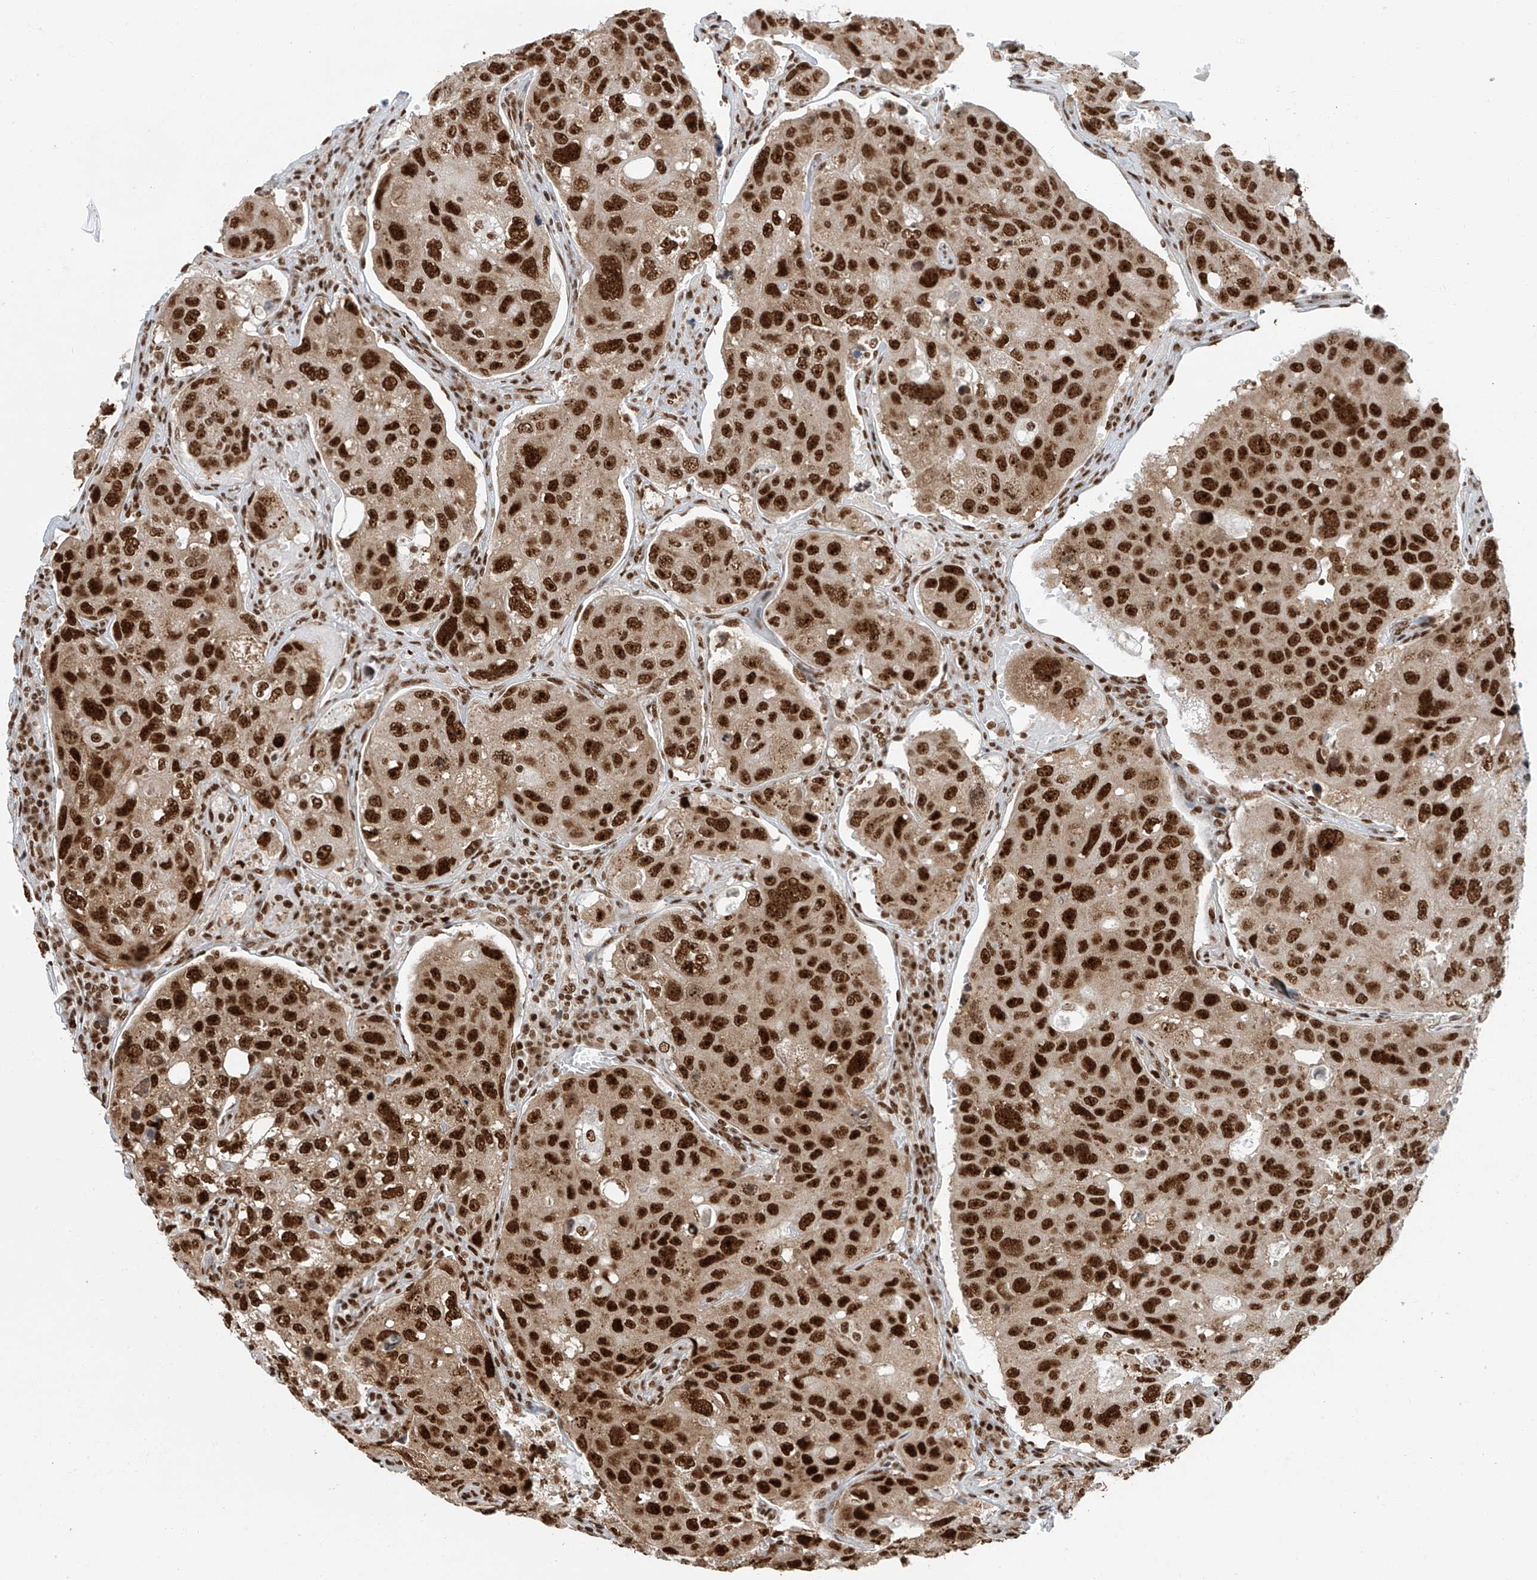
{"staining": {"intensity": "strong", "quantity": ">75%", "location": "nuclear"}, "tissue": "urothelial cancer", "cell_type": "Tumor cells", "image_type": "cancer", "snomed": [{"axis": "morphology", "description": "Urothelial carcinoma, High grade"}, {"axis": "topography", "description": "Lymph node"}, {"axis": "topography", "description": "Urinary bladder"}], "caption": "An image of human urothelial cancer stained for a protein reveals strong nuclear brown staining in tumor cells.", "gene": "FAM193B", "patient": {"sex": "male", "age": 51}}